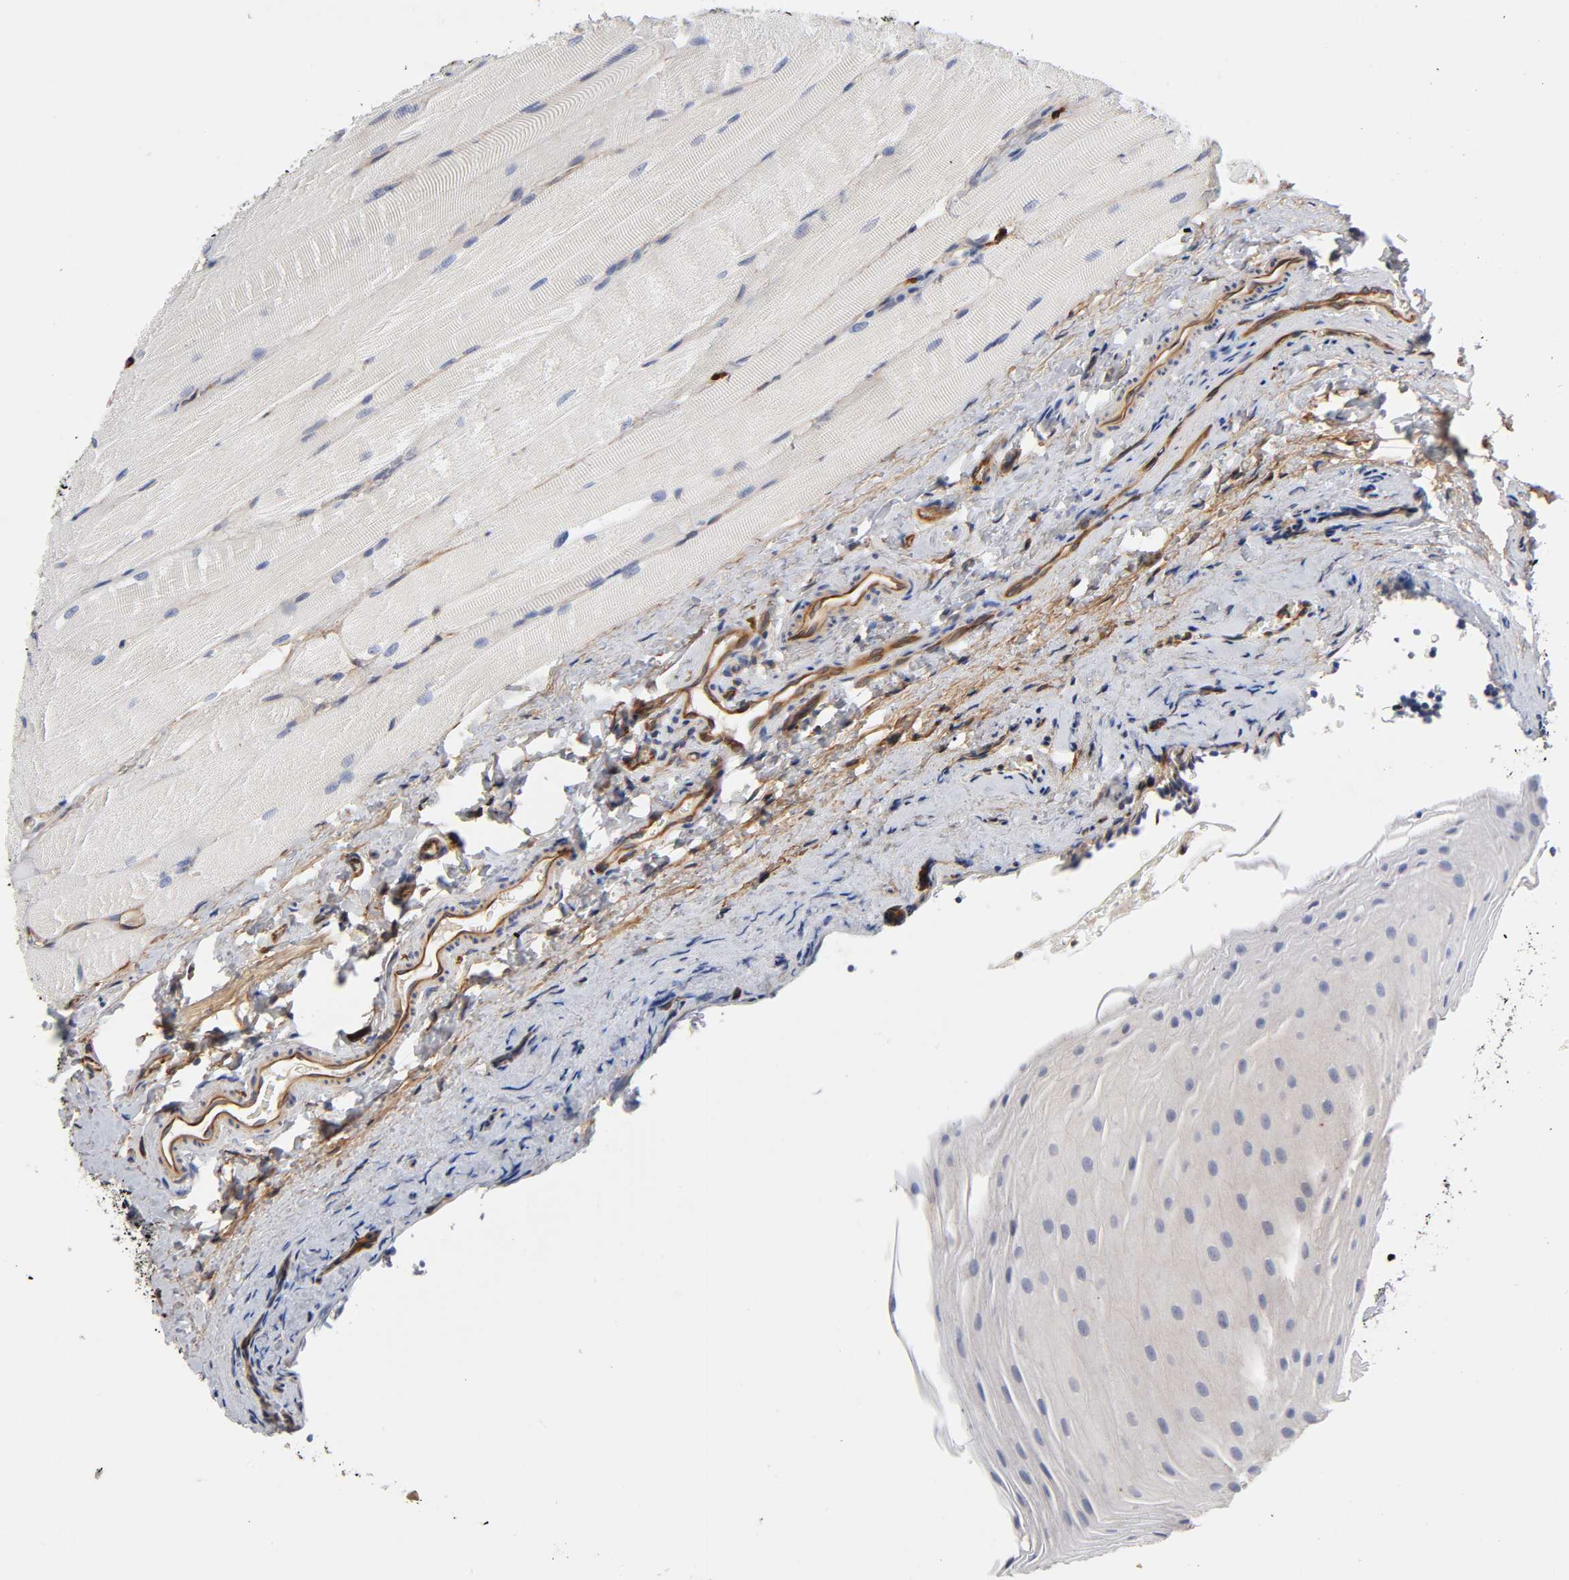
{"staining": {"intensity": "negative", "quantity": "none", "location": "none"}, "tissue": "oral mucosa", "cell_type": "Squamous epithelial cells", "image_type": "normal", "snomed": [{"axis": "morphology", "description": "Normal tissue, NOS"}, {"axis": "topography", "description": "Oral tissue"}], "caption": "High power microscopy photomicrograph of an IHC image of benign oral mucosa, revealing no significant expression in squamous epithelial cells.", "gene": "RAB13", "patient": {"sex": "male", "age": 20}}